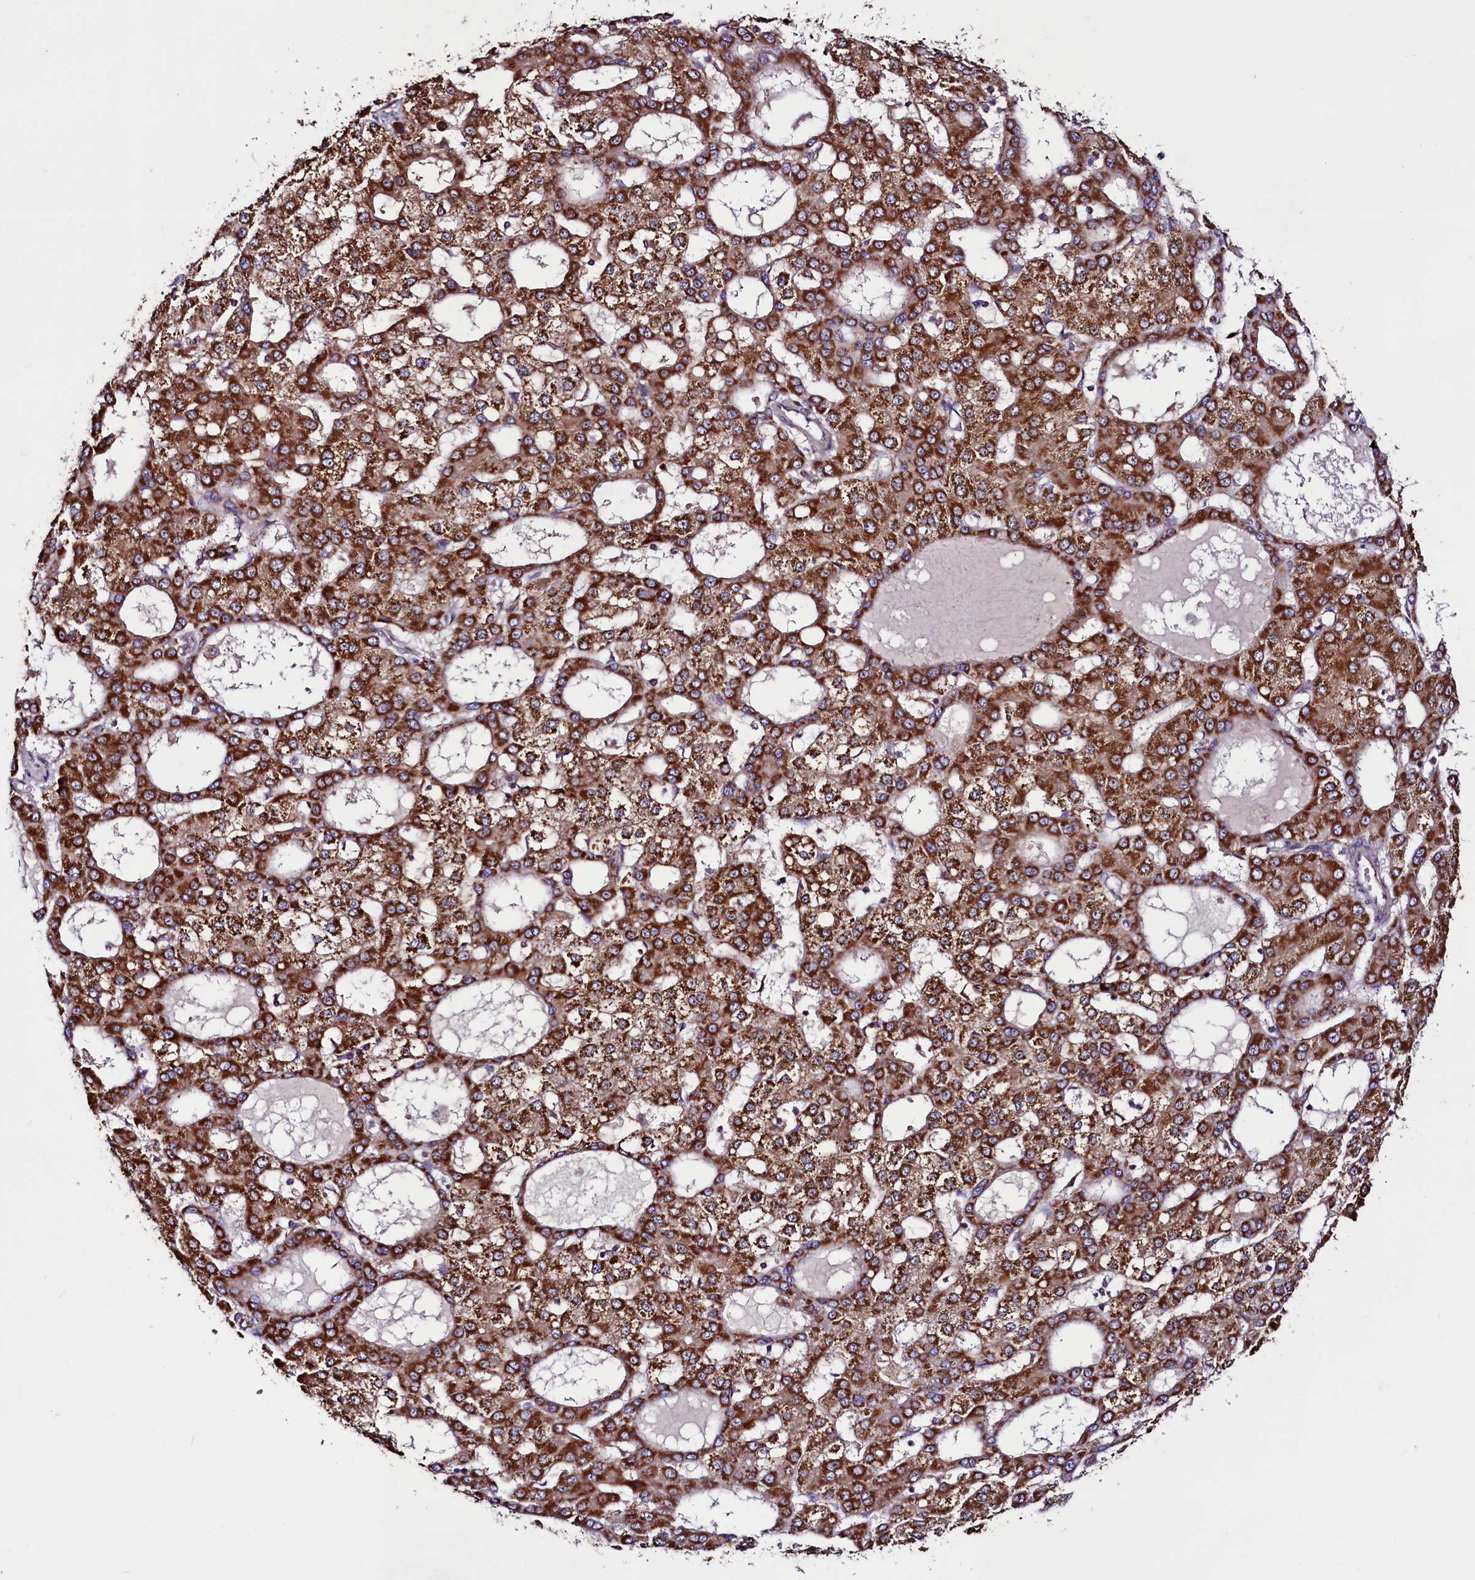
{"staining": {"intensity": "strong", "quantity": ">75%", "location": "cytoplasmic/membranous"}, "tissue": "liver cancer", "cell_type": "Tumor cells", "image_type": "cancer", "snomed": [{"axis": "morphology", "description": "Carcinoma, Hepatocellular, NOS"}, {"axis": "topography", "description": "Liver"}], "caption": "Liver cancer (hepatocellular carcinoma) was stained to show a protein in brown. There is high levels of strong cytoplasmic/membranous staining in approximately >75% of tumor cells.", "gene": "STARD5", "patient": {"sex": "male", "age": 47}}